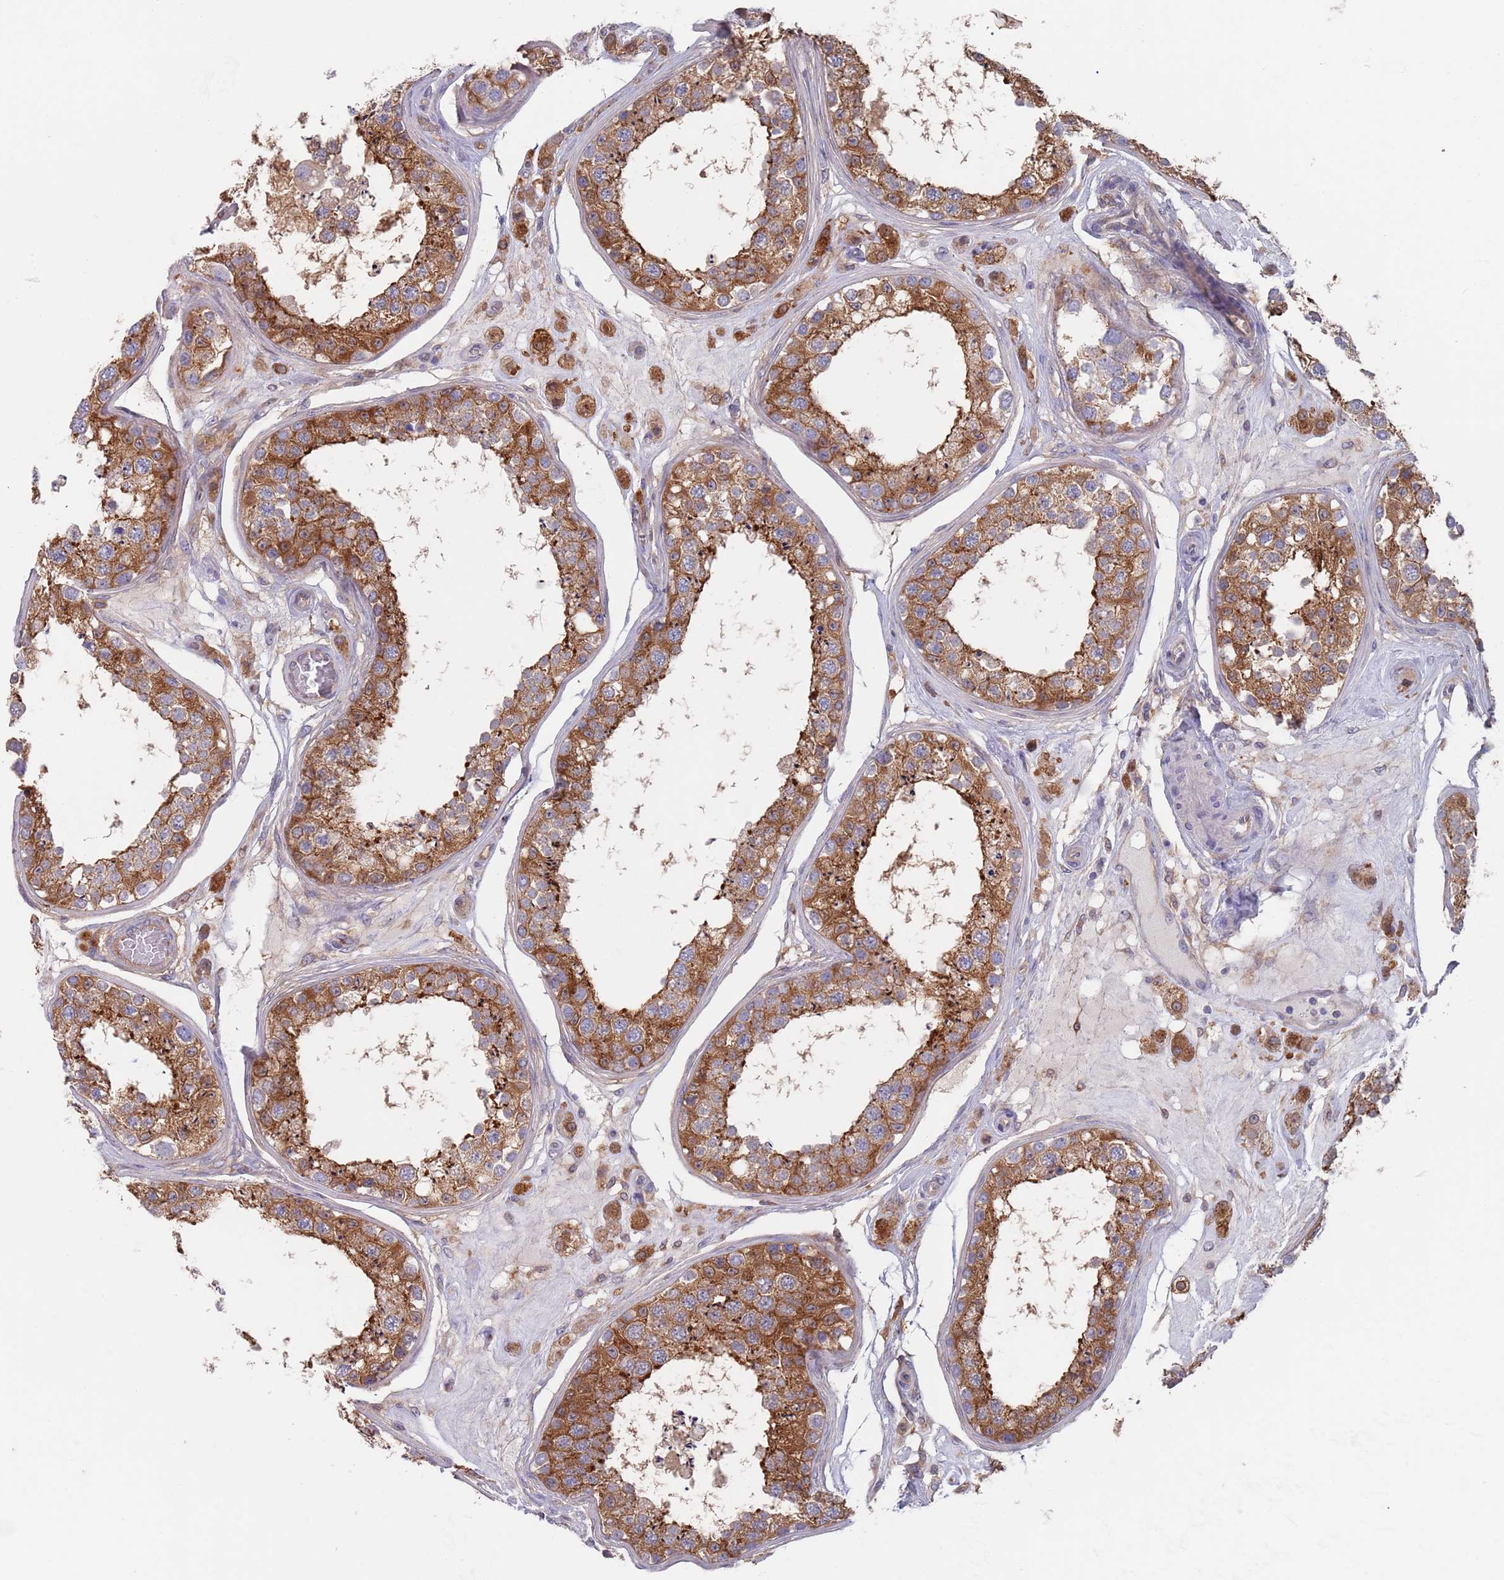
{"staining": {"intensity": "strong", "quantity": ">75%", "location": "cytoplasmic/membranous"}, "tissue": "testis", "cell_type": "Cells in seminiferous ducts", "image_type": "normal", "snomed": [{"axis": "morphology", "description": "Normal tissue, NOS"}, {"axis": "topography", "description": "Testis"}], "caption": "This histopathology image shows IHC staining of normal human testis, with high strong cytoplasmic/membranous positivity in about >75% of cells in seminiferous ducts.", "gene": "APPL2", "patient": {"sex": "male", "age": 25}}